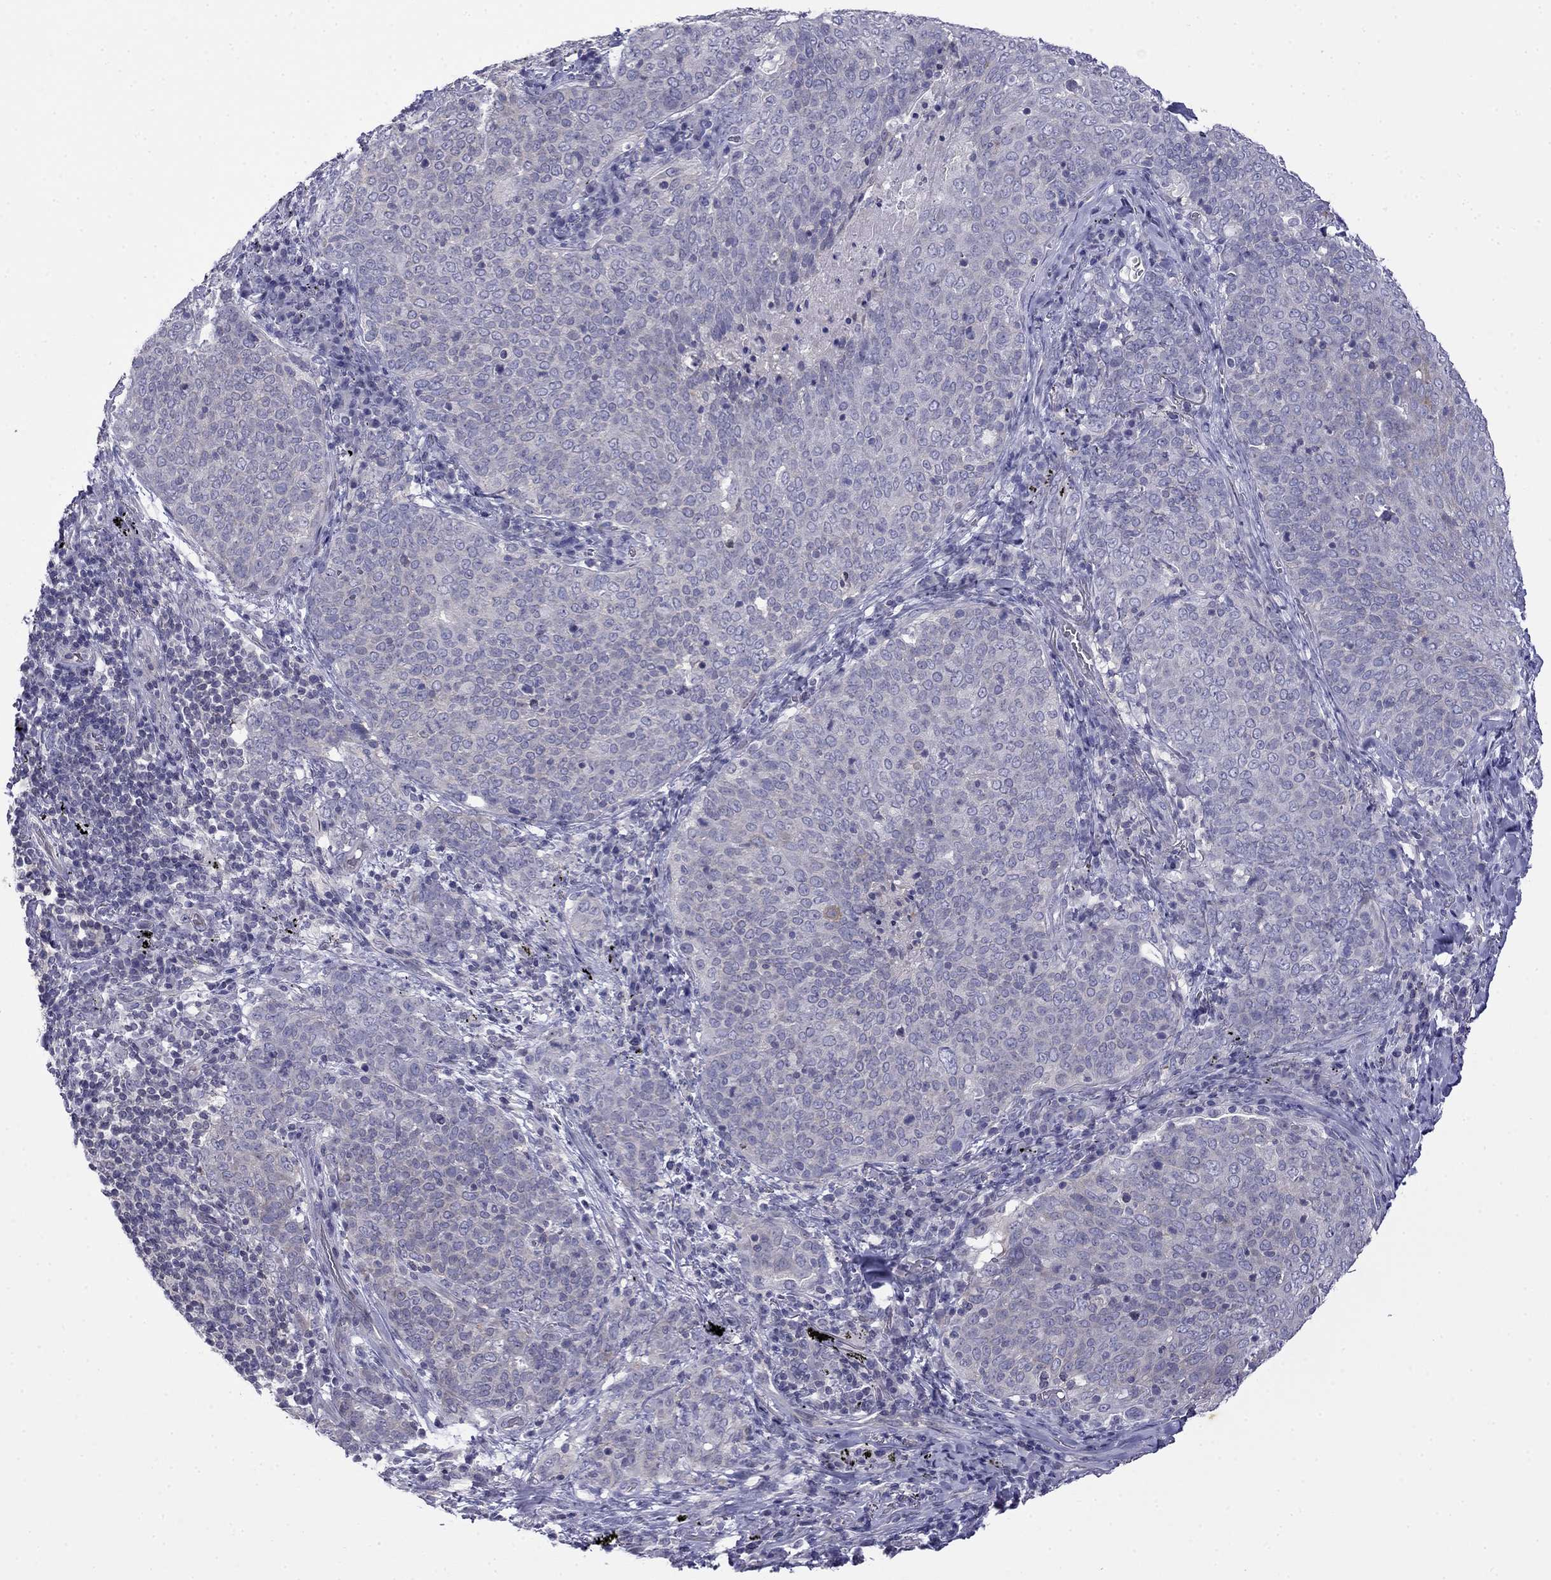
{"staining": {"intensity": "negative", "quantity": "none", "location": "none"}, "tissue": "lung cancer", "cell_type": "Tumor cells", "image_type": "cancer", "snomed": [{"axis": "morphology", "description": "Squamous cell carcinoma, NOS"}, {"axis": "topography", "description": "Lung"}], "caption": "Immunohistochemistry image of neoplastic tissue: human squamous cell carcinoma (lung) stained with DAB demonstrates no significant protein positivity in tumor cells.", "gene": "PRR18", "patient": {"sex": "male", "age": 82}}